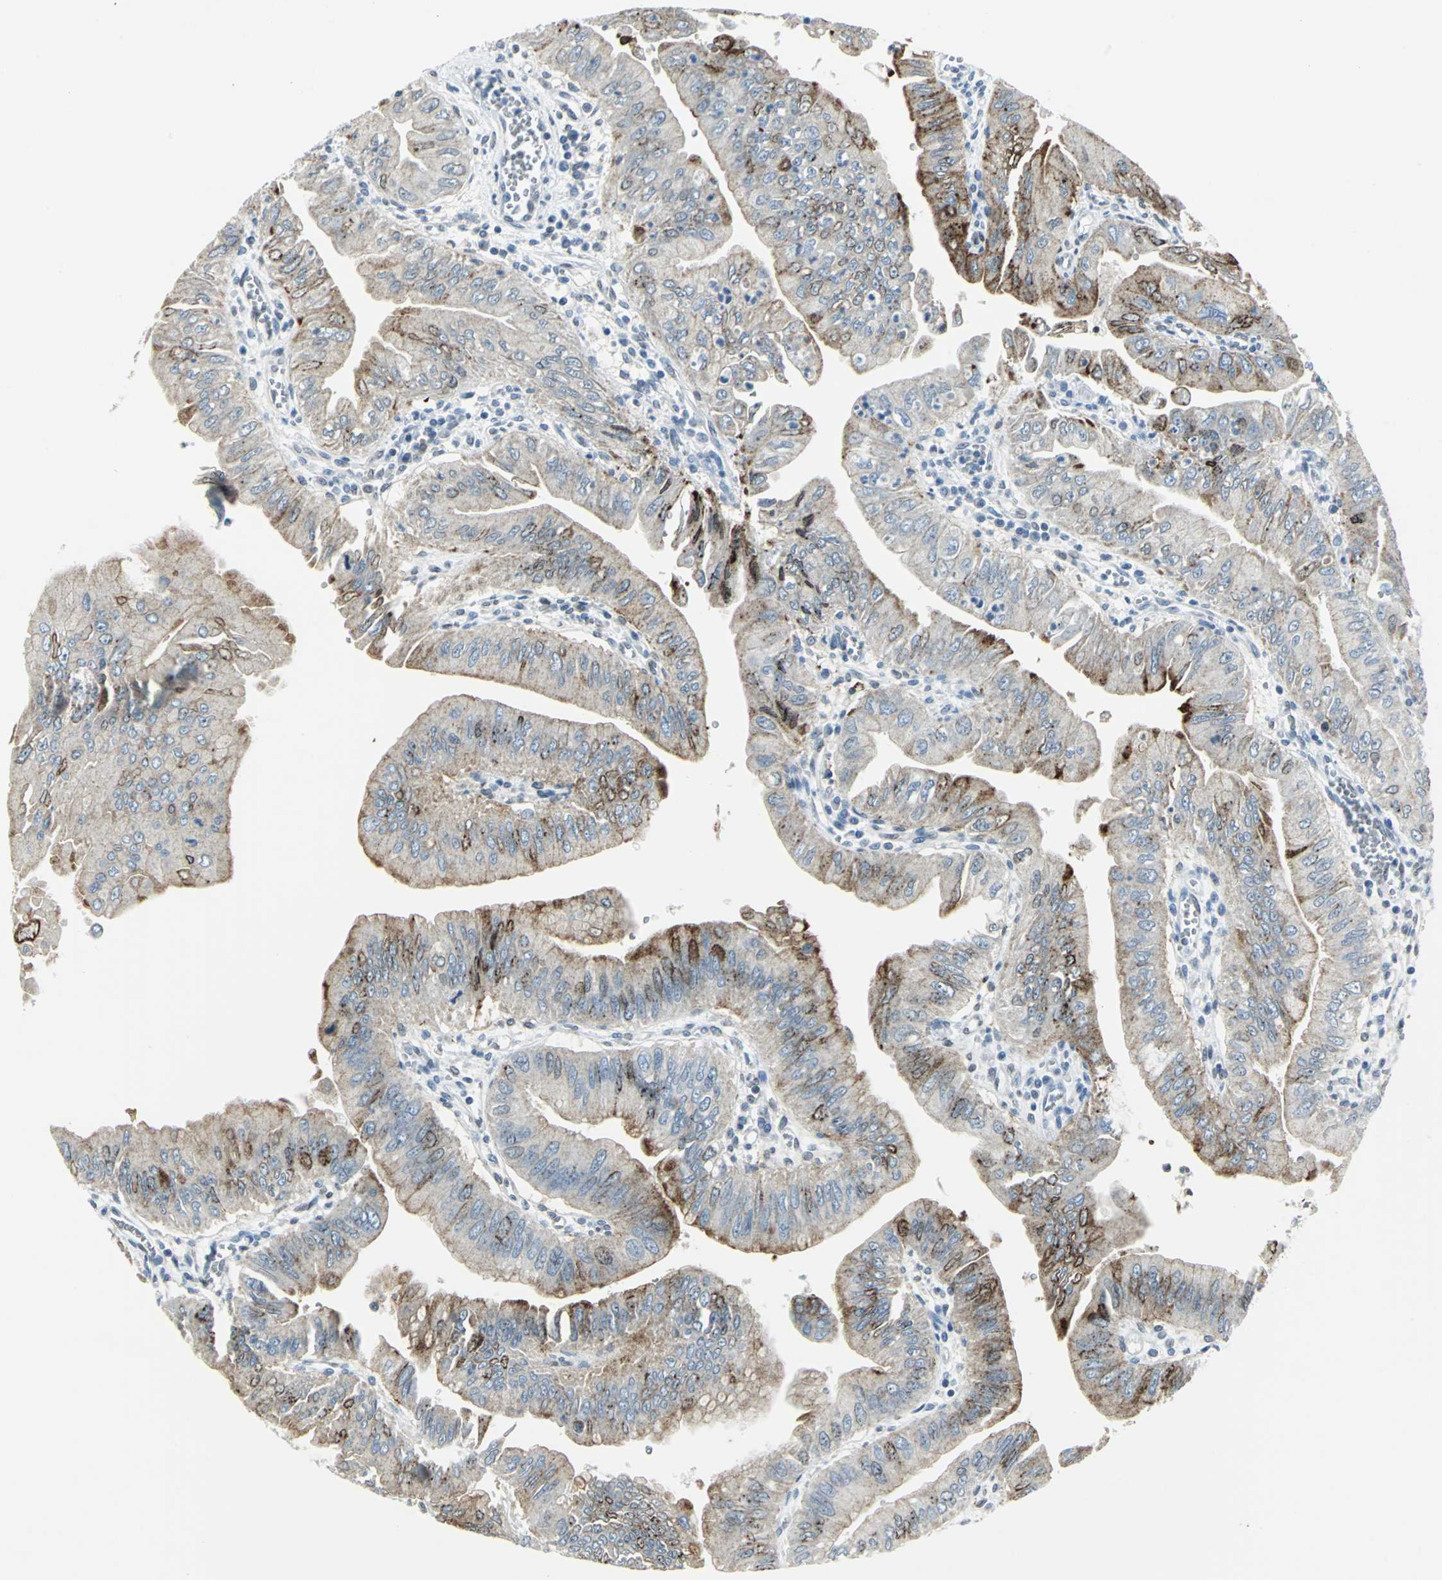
{"staining": {"intensity": "strong", "quantity": "25%-75%", "location": "cytoplasmic/membranous"}, "tissue": "pancreatic cancer", "cell_type": "Tumor cells", "image_type": "cancer", "snomed": [{"axis": "morphology", "description": "Normal tissue, NOS"}, {"axis": "topography", "description": "Lymph node"}], "caption": "High-magnification brightfield microscopy of pancreatic cancer stained with DAB (3,3'-diaminobenzidine) (brown) and counterstained with hematoxylin (blue). tumor cells exhibit strong cytoplasmic/membranous expression is present in approximately25%-75% of cells. Immunohistochemistry (ihc) stains the protein in brown and the nuclei are stained blue.", "gene": "SNUPN", "patient": {"sex": "male", "age": 50}}